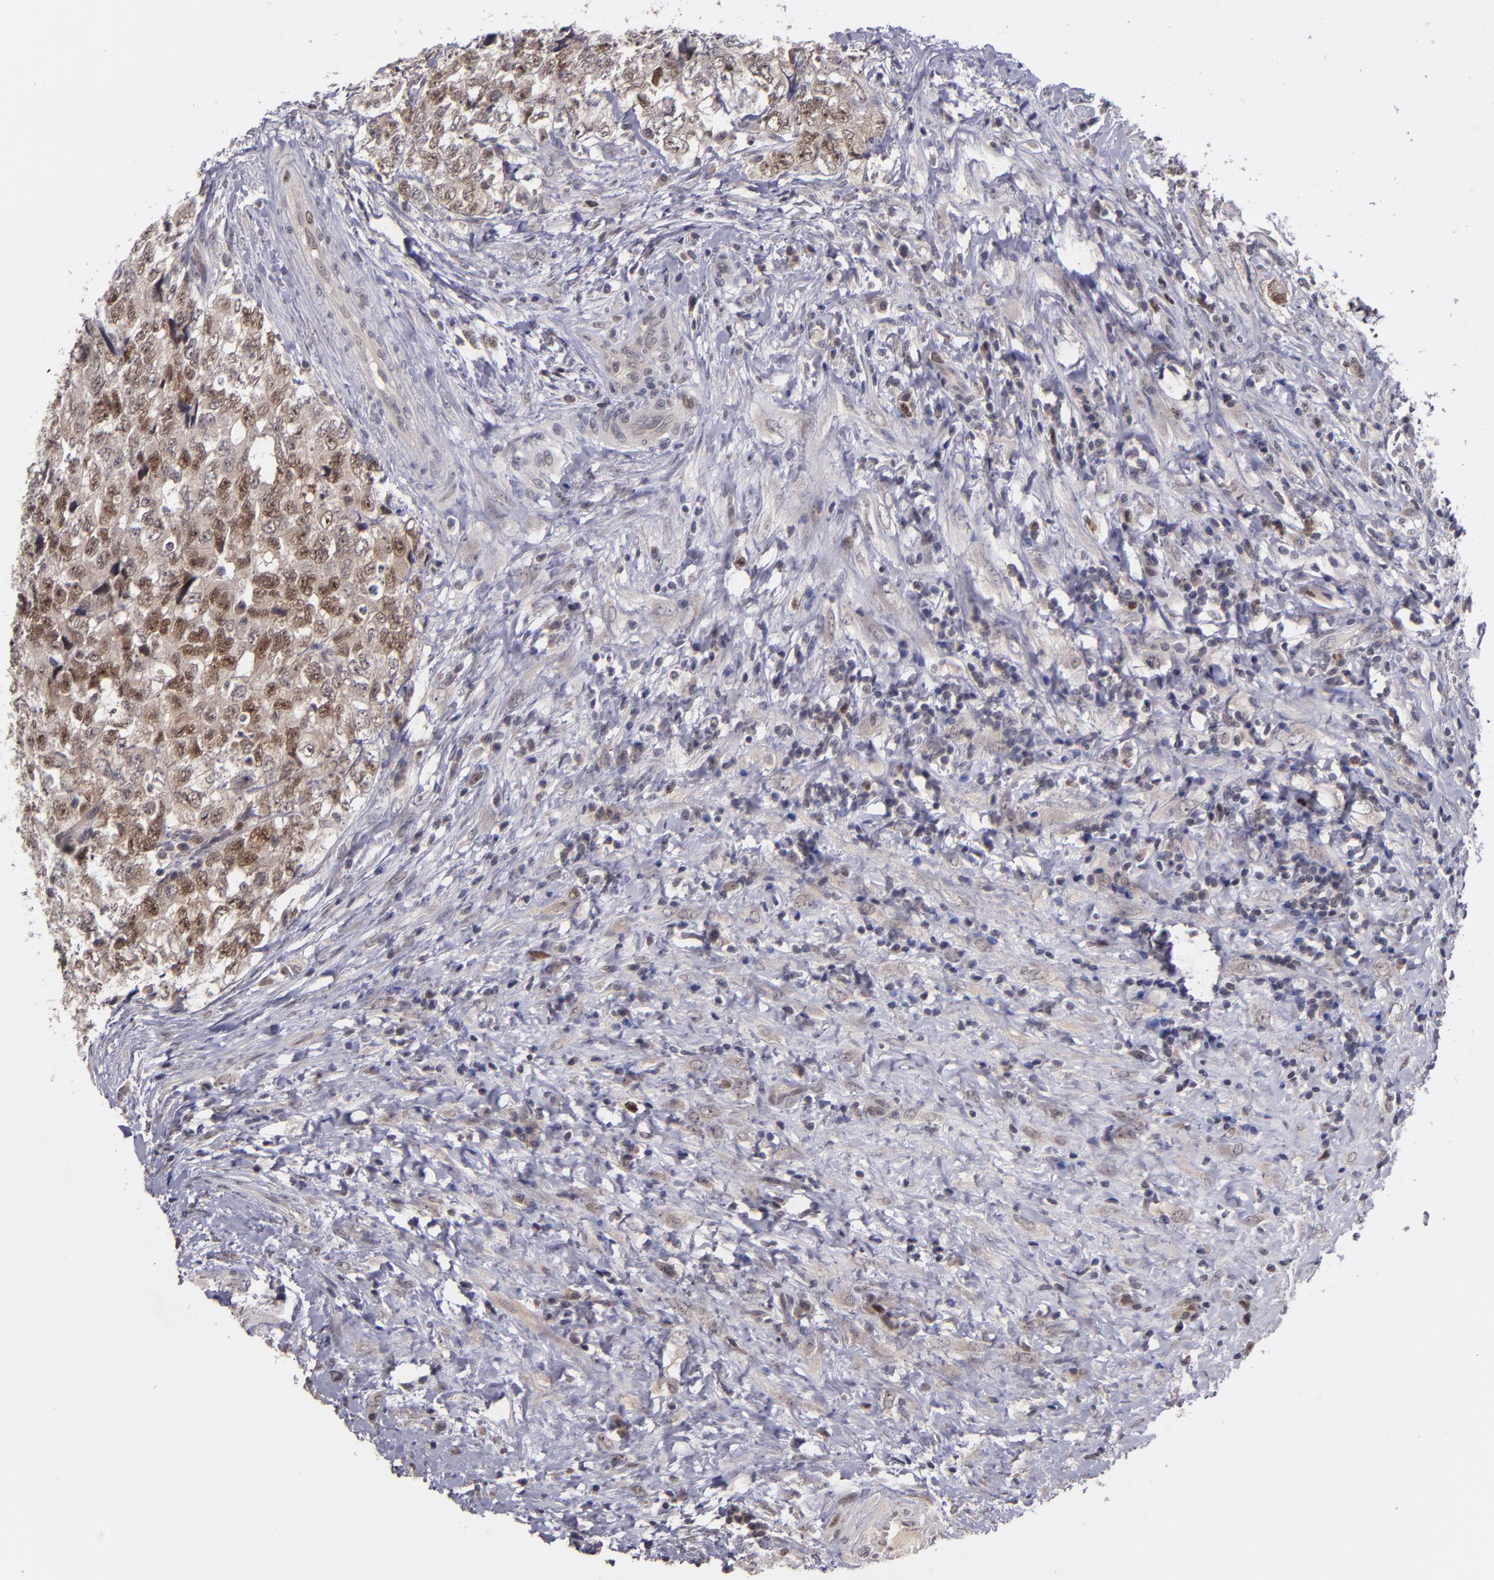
{"staining": {"intensity": "strong", "quantity": "25%-75%", "location": "nuclear"}, "tissue": "testis cancer", "cell_type": "Tumor cells", "image_type": "cancer", "snomed": [{"axis": "morphology", "description": "Carcinoma, Embryonal, NOS"}, {"axis": "topography", "description": "Testis"}], "caption": "Tumor cells reveal strong nuclear expression in approximately 25%-75% of cells in testis embryonal carcinoma.", "gene": "CDC7", "patient": {"sex": "male", "age": 31}}